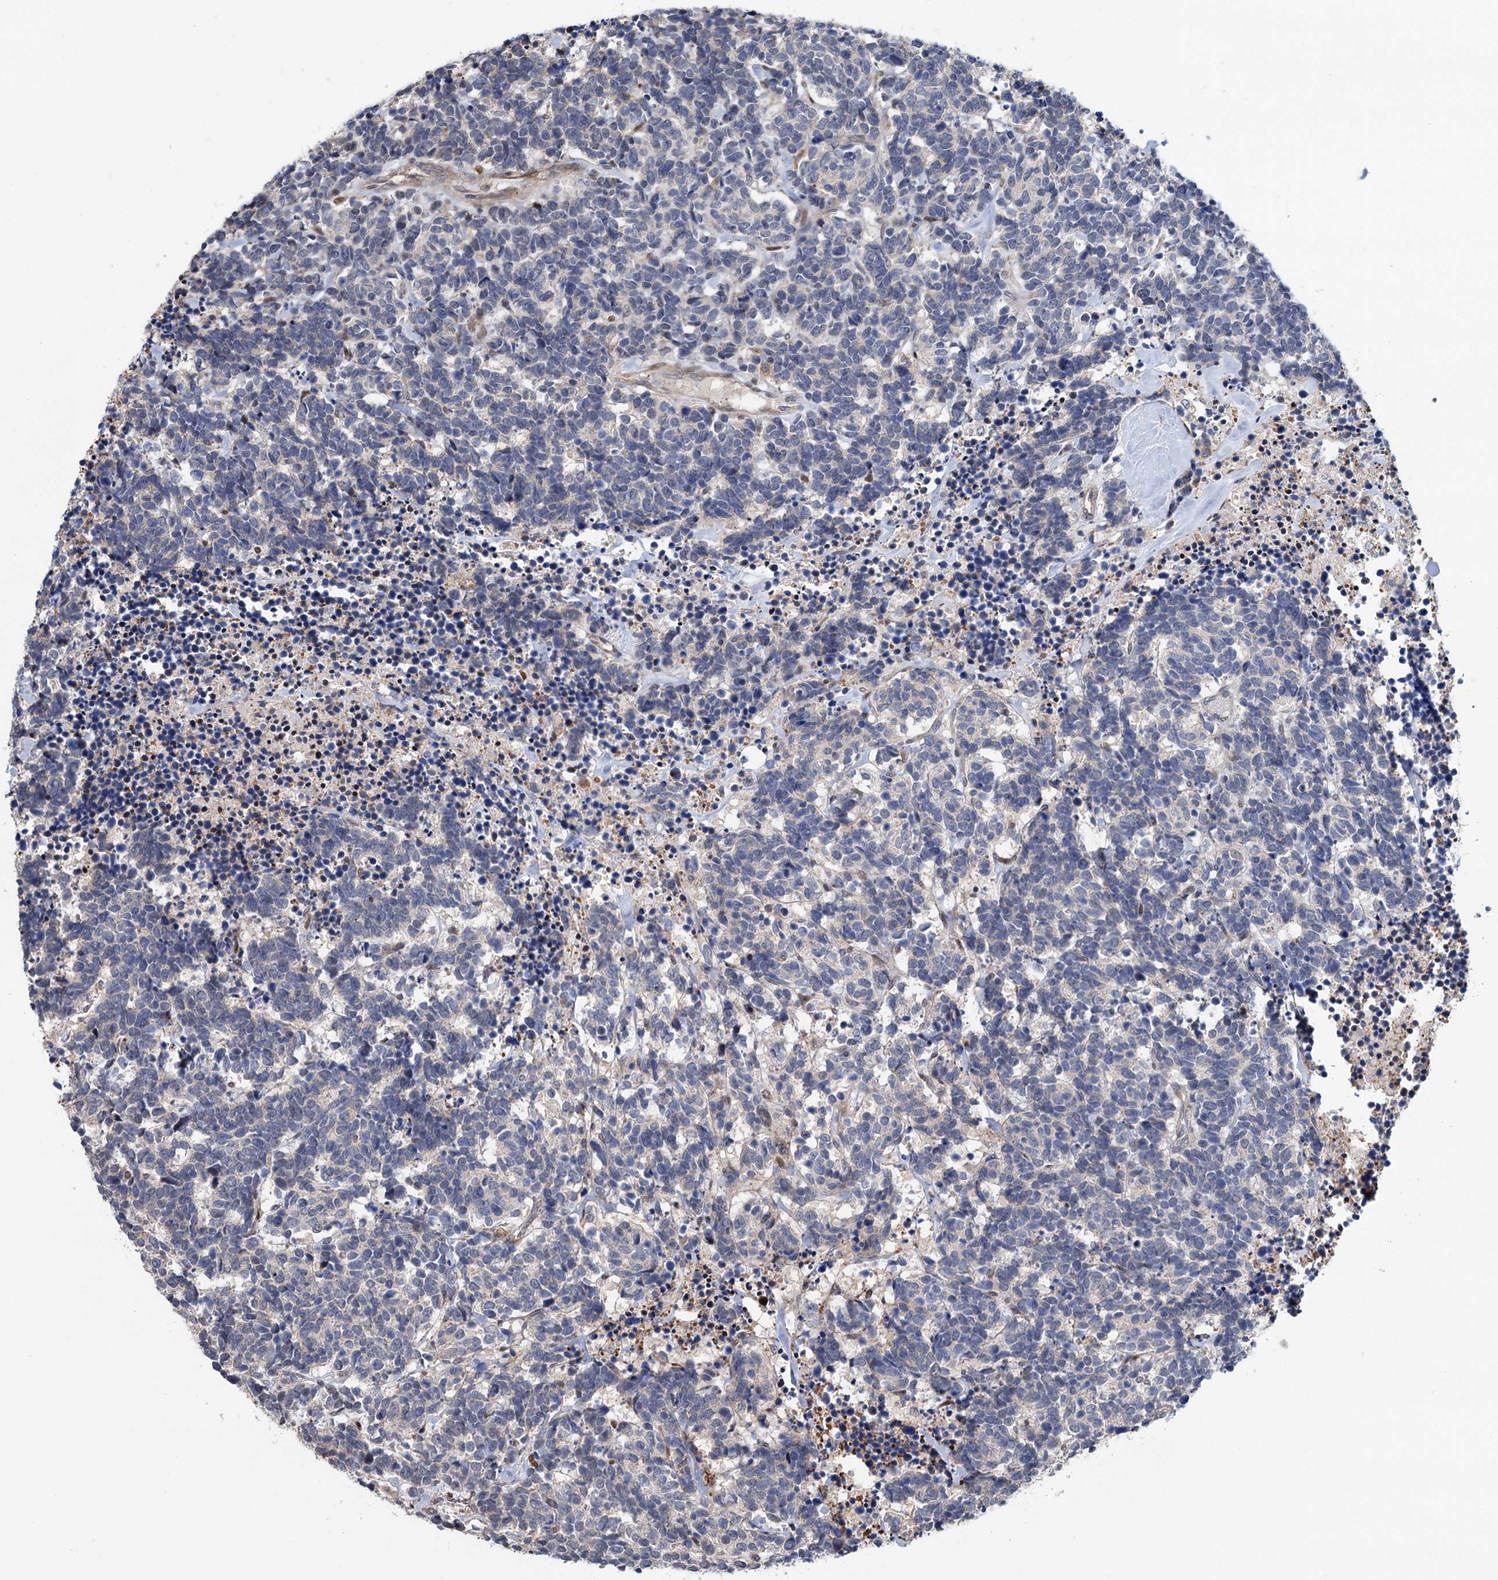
{"staining": {"intensity": "negative", "quantity": "none", "location": "none"}, "tissue": "carcinoid", "cell_type": "Tumor cells", "image_type": "cancer", "snomed": [{"axis": "morphology", "description": "Carcinoma, NOS"}, {"axis": "morphology", "description": "Carcinoid, malignant, NOS"}, {"axis": "topography", "description": "Urinary bladder"}], "caption": "Carcinoid was stained to show a protein in brown. There is no significant expression in tumor cells.", "gene": "UBR1", "patient": {"sex": "male", "age": 57}}